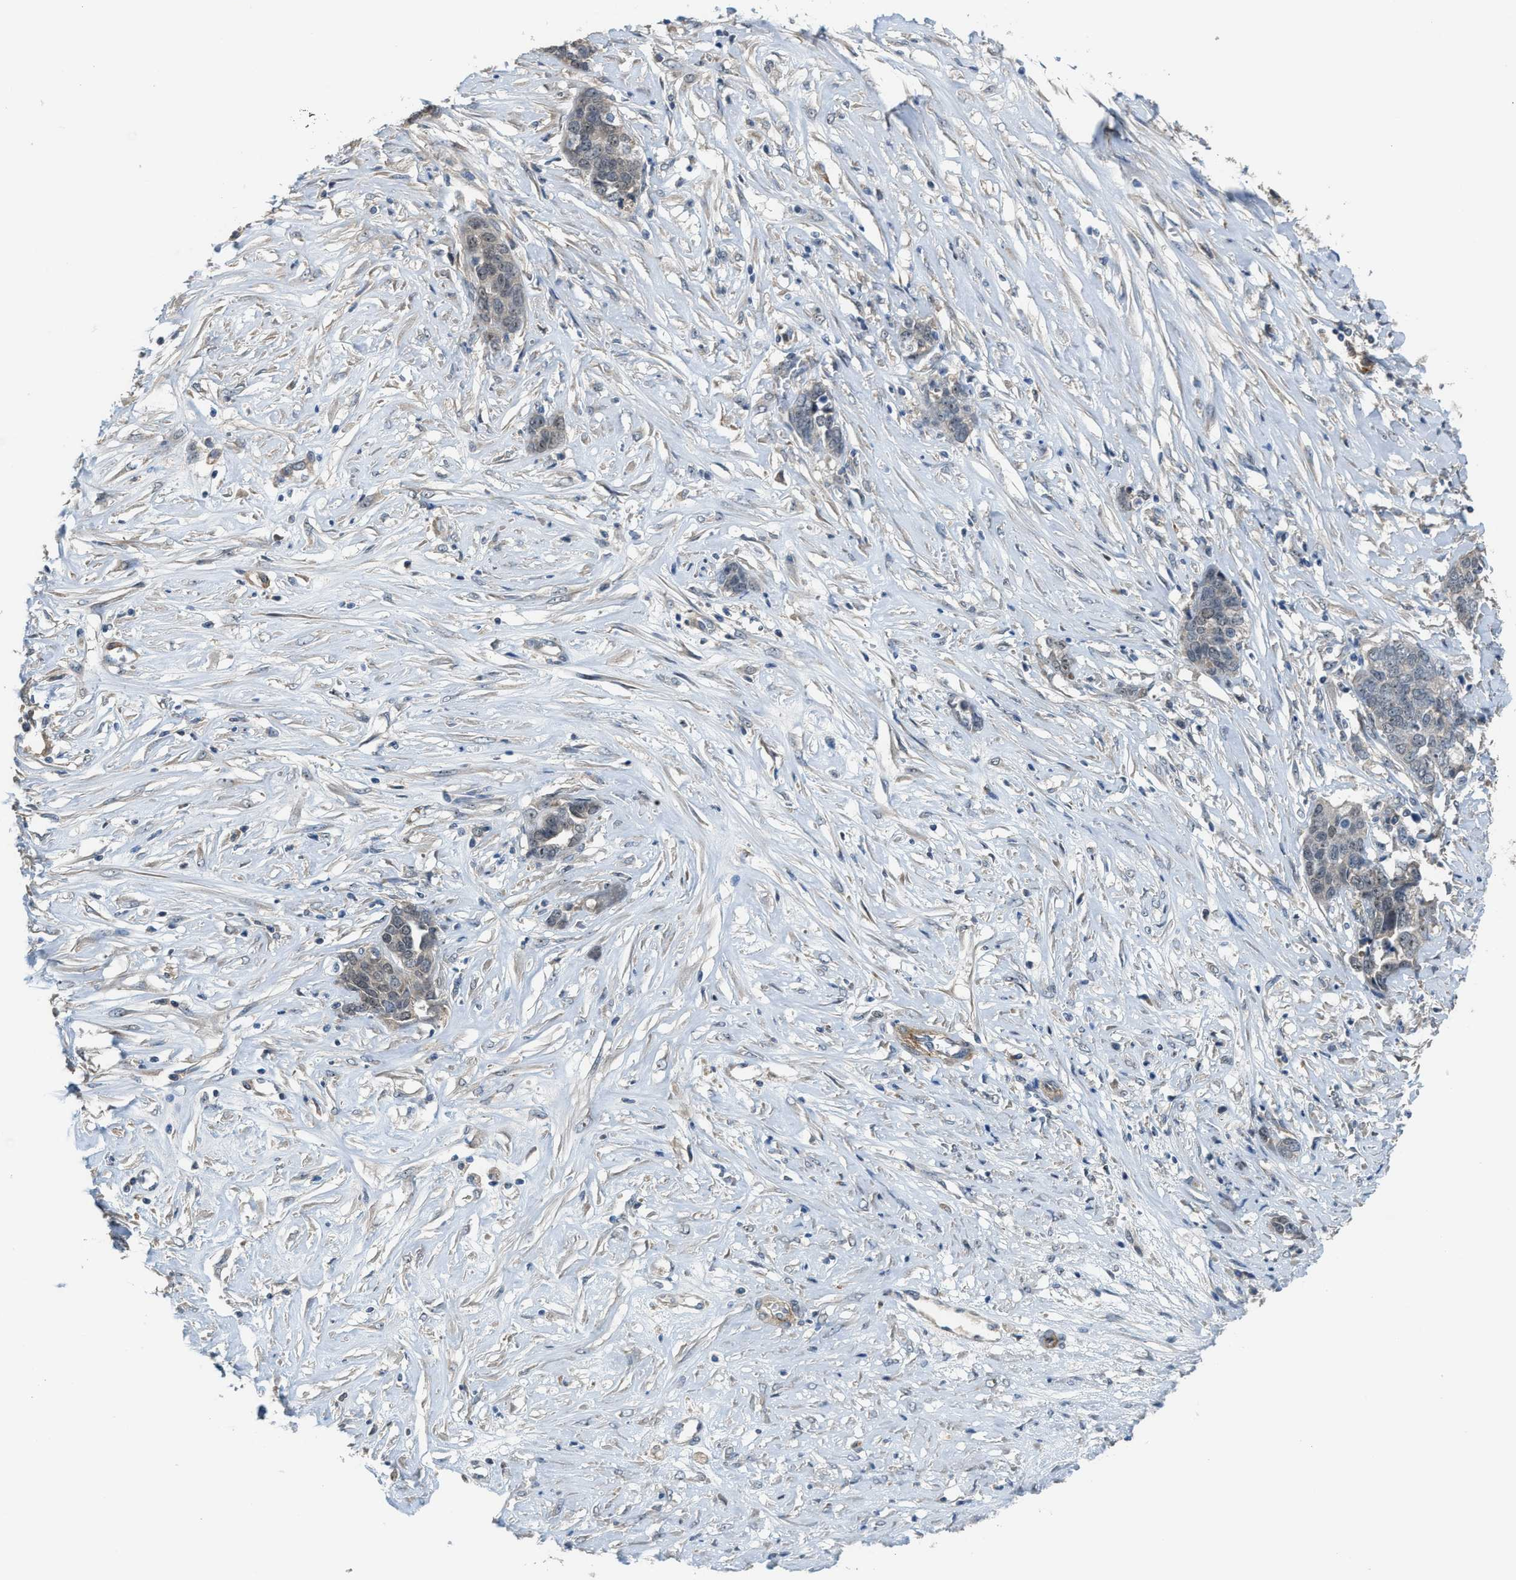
{"staining": {"intensity": "weak", "quantity": "25%-75%", "location": "nuclear"}, "tissue": "ovarian cancer", "cell_type": "Tumor cells", "image_type": "cancer", "snomed": [{"axis": "morphology", "description": "Cystadenocarcinoma, serous, NOS"}, {"axis": "topography", "description": "Ovary"}], "caption": "The immunohistochemical stain highlights weak nuclear expression in tumor cells of ovarian cancer (serous cystadenocarcinoma) tissue.", "gene": "ZNF783", "patient": {"sex": "female", "age": 44}}